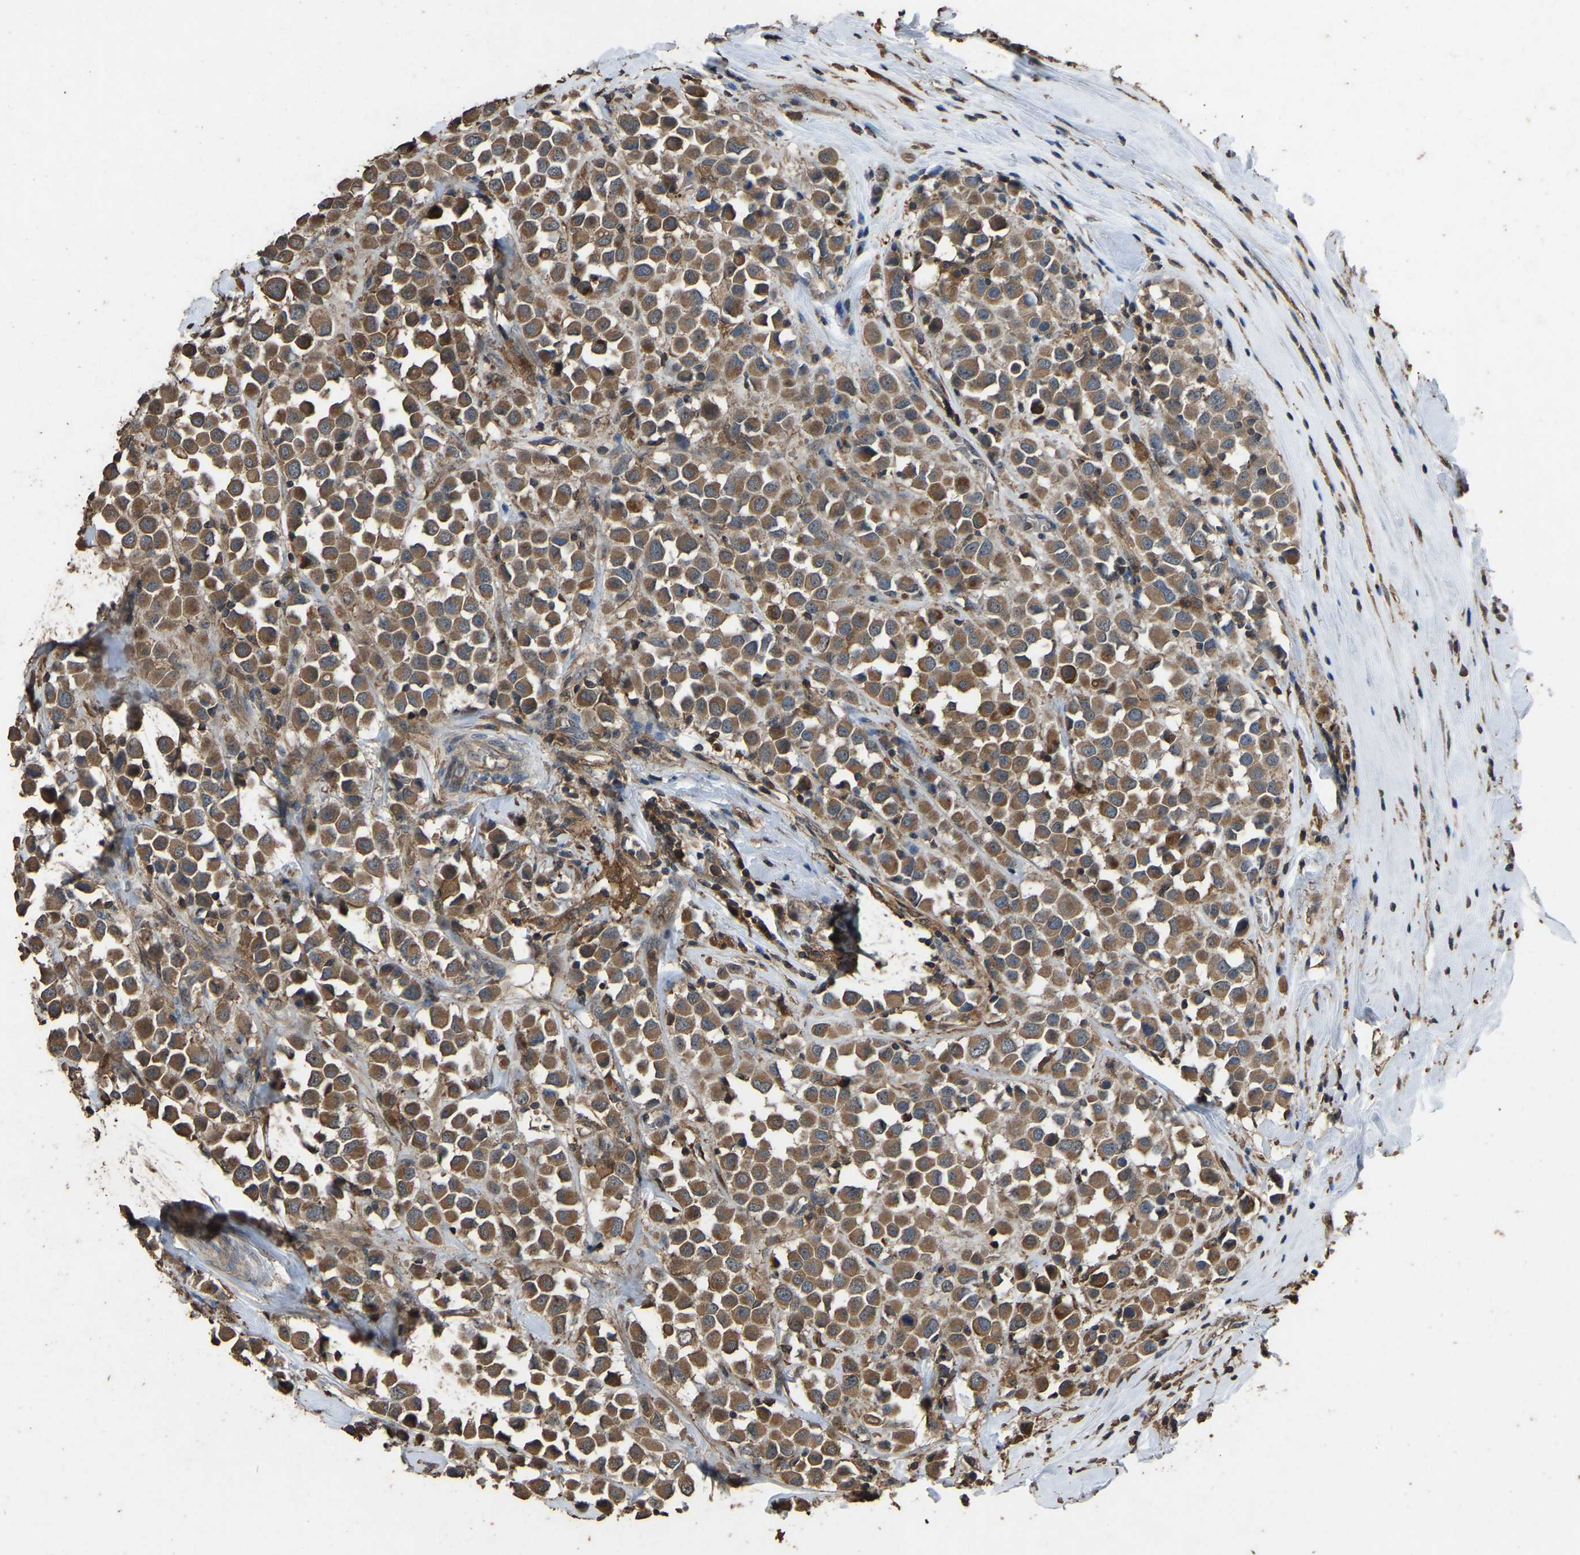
{"staining": {"intensity": "moderate", "quantity": ">75%", "location": "cytoplasmic/membranous"}, "tissue": "breast cancer", "cell_type": "Tumor cells", "image_type": "cancer", "snomed": [{"axis": "morphology", "description": "Duct carcinoma"}, {"axis": "topography", "description": "Breast"}], "caption": "Tumor cells exhibit medium levels of moderate cytoplasmic/membranous positivity in approximately >75% of cells in breast cancer.", "gene": "FHIT", "patient": {"sex": "female", "age": 61}}